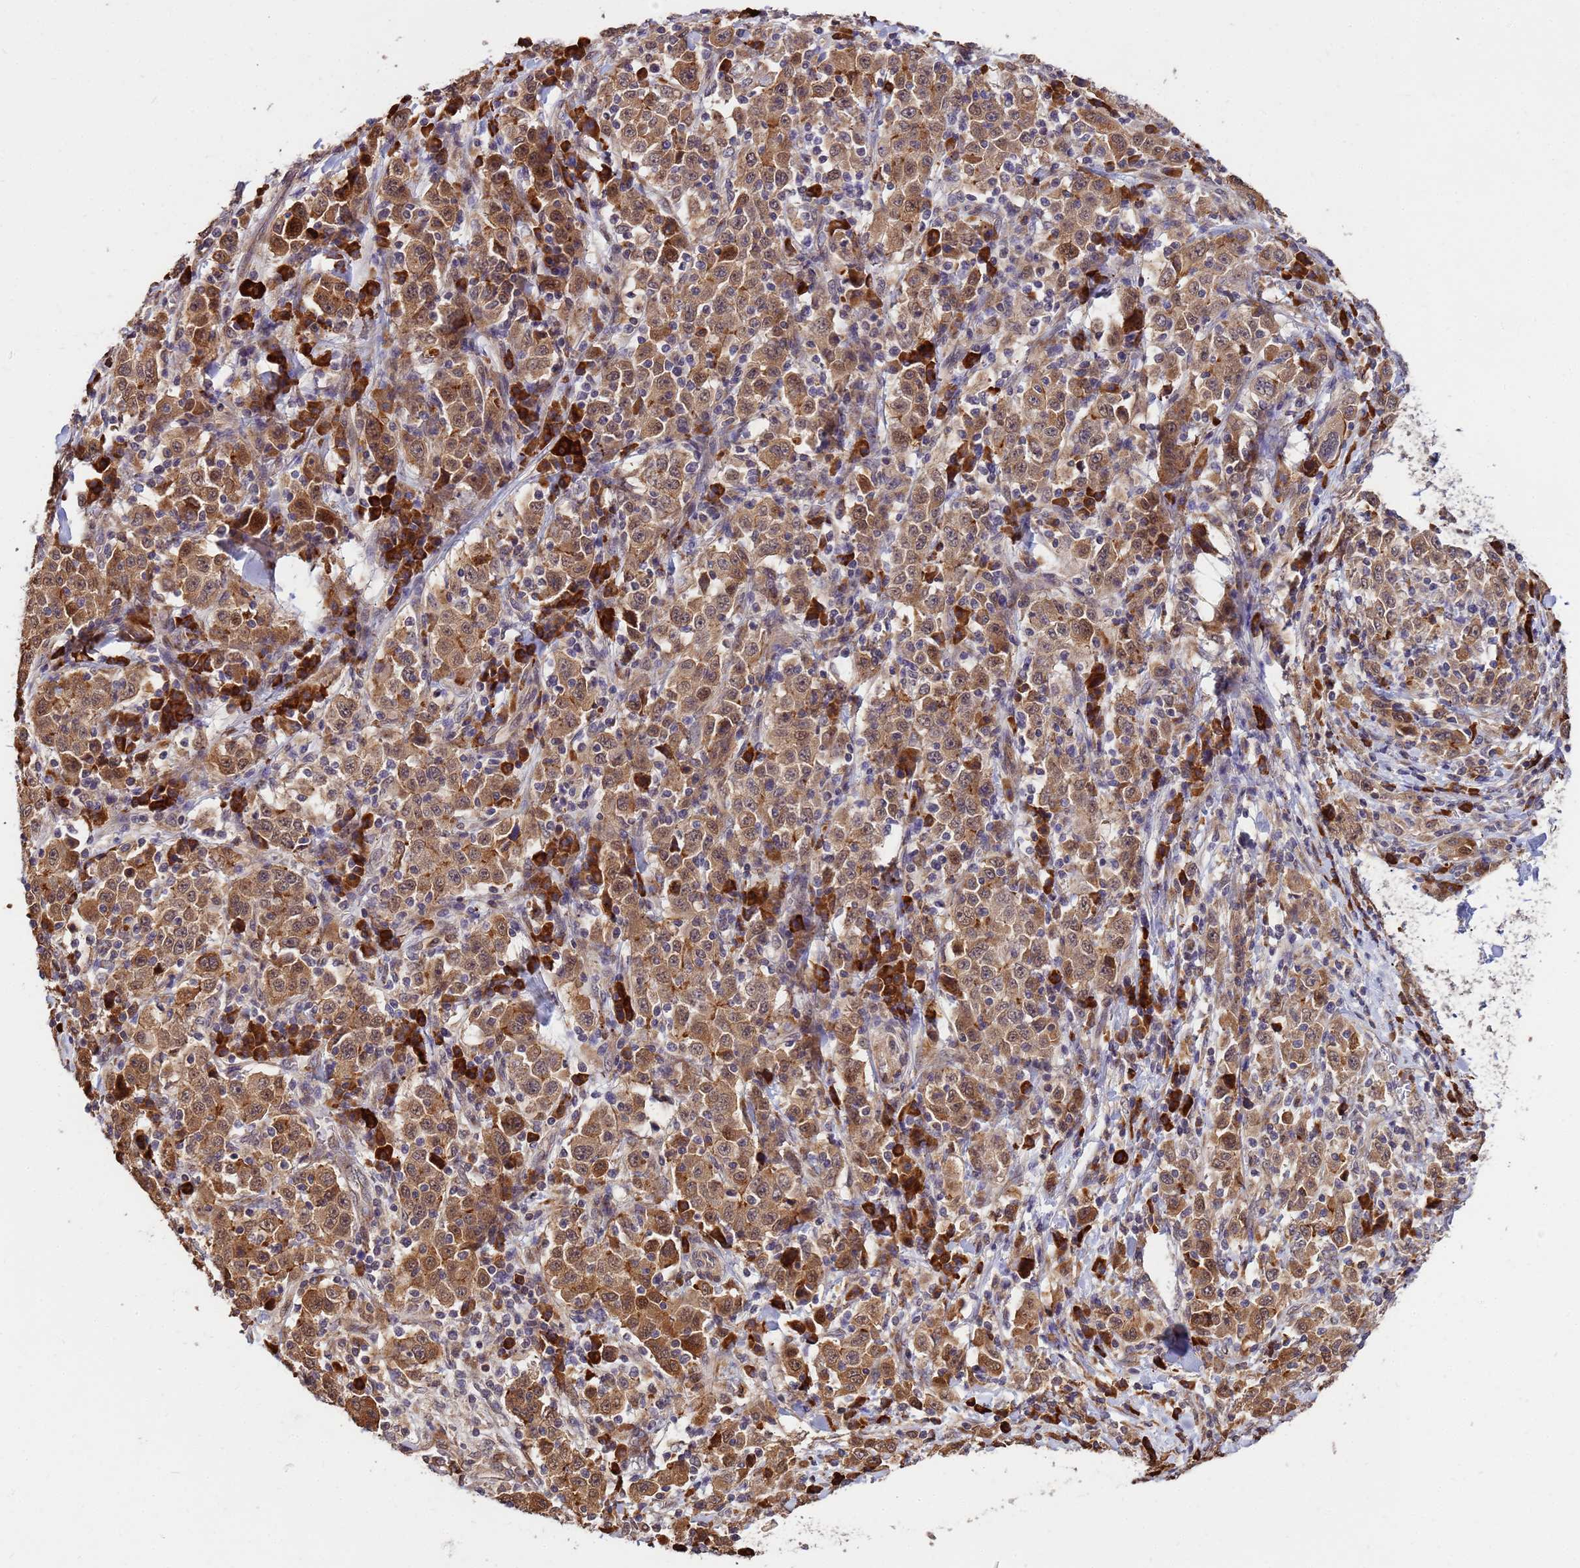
{"staining": {"intensity": "moderate", "quantity": ">75%", "location": "cytoplasmic/membranous,nuclear"}, "tissue": "stomach cancer", "cell_type": "Tumor cells", "image_type": "cancer", "snomed": [{"axis": "morphology", "description": "Normal tissue, NOS"}, {"axis": "morphology", "description": "Adenocarcinoma, NOS"}, {"axis": "topography", "description": "Stomach, upper"}, {"axis": "topography", "description": "Stomach"}], "caption": "There is medium levels of moderate cytoplasmic/membranous and nuclear expression in tumor cells of stomach adenocarcinoma, as demonstrated by immunohistochemical staining (brown color).", "gene": "ZNF619", "patient": {"sex": "male", "age": 59}}